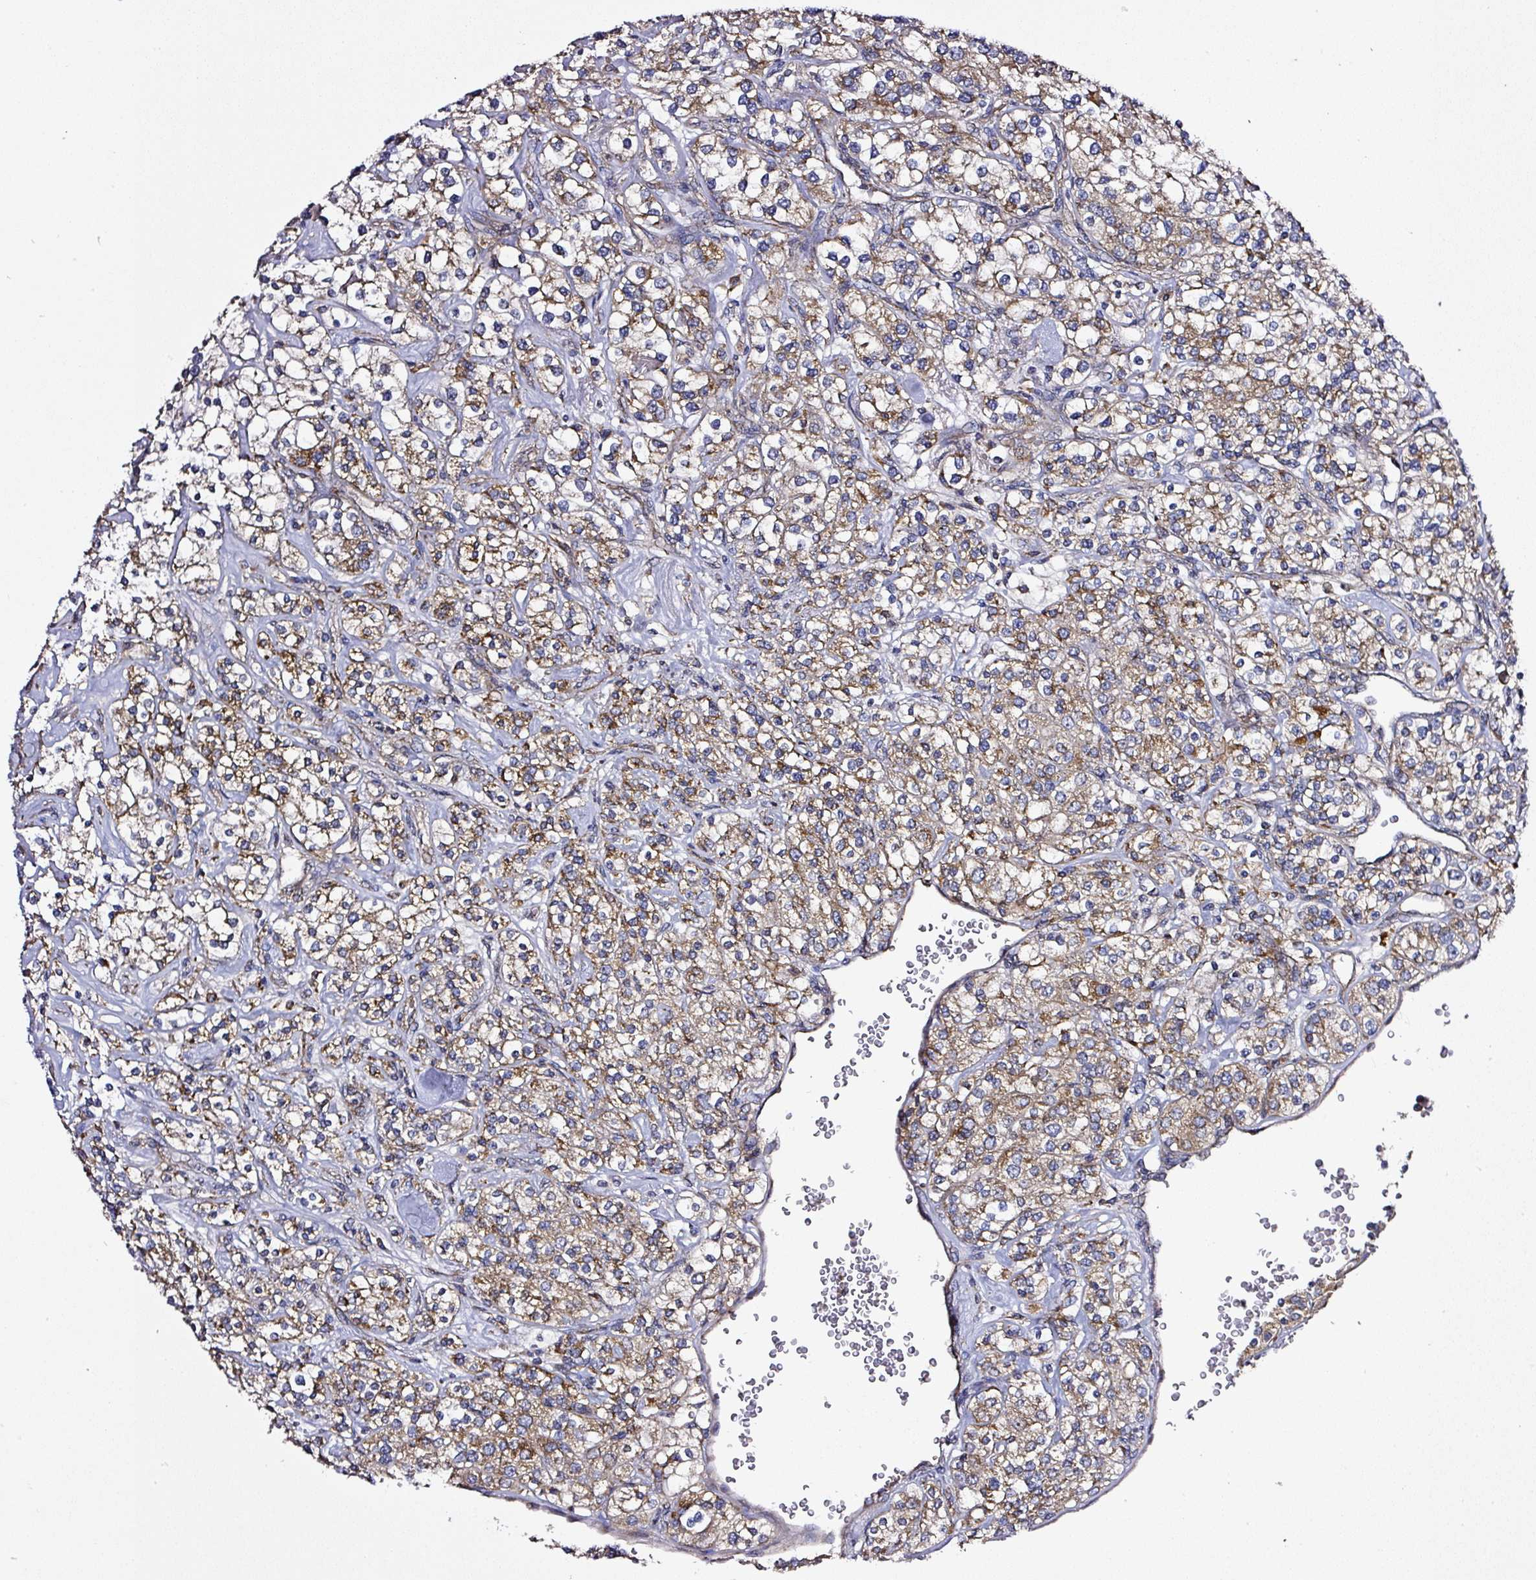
{"staining": {"intensity": "moderate", "quantity": ">75%", "location": "cytoplasmic/membranous"}, "tissue": "renal cancer", "cell_type": "Tumor cells", "image_type": "cancer", "snomed": [{"axis": "morphology", "description": "Adenocarcinoma, NOS"}, {"axis": "topography", "description": "Kidney"}], "caption": "An IHC image of neoplastic tissue is shown. Protein staining in brown labels moderate cytoplasmic/membranous positivity in adenocarcinoma (renal) within tumor cells. Nuclei are stained in blue.", "gene": "ZNF513", "patient": {"sex": "male", "age": 77}}